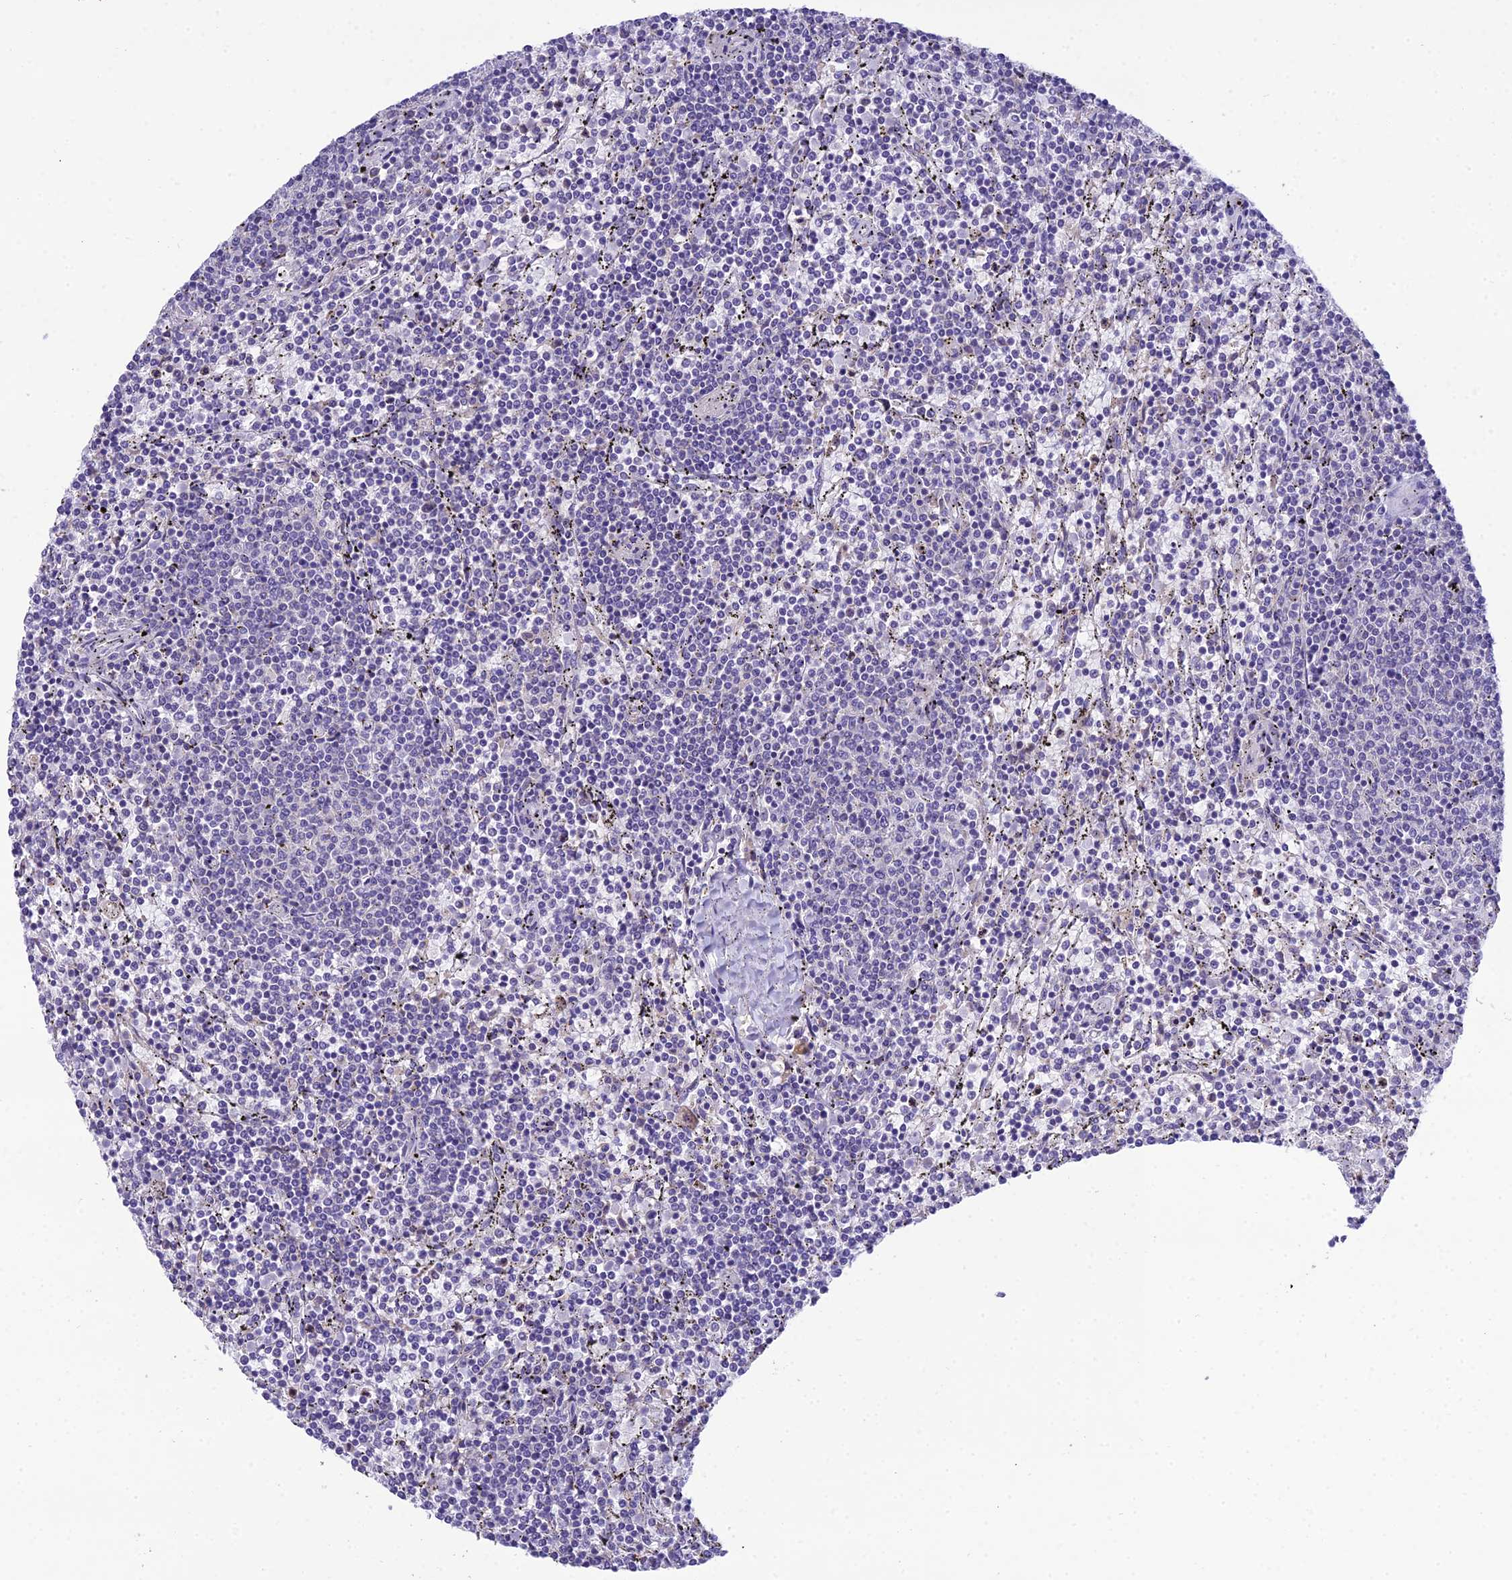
{"staining": {"intensity": "negative", "quantity": "none", "location": "none"}, "tissue": "lymphoma", "cell_type": "Tumor cells", "image_type": "cancer", "snomed": [{"axis": "morphology", "description": "Malignant lymphoma, non-Hodgkin's type, Low grade"}, {"axis": "topography", "description": "Spleen"}], "caption": "DAB immunohistochemical staining of human lymphoma reveals no significant staining in tumor cells.", "gene": "MIIP", "patient": {"sex": "female", "age": 50}}